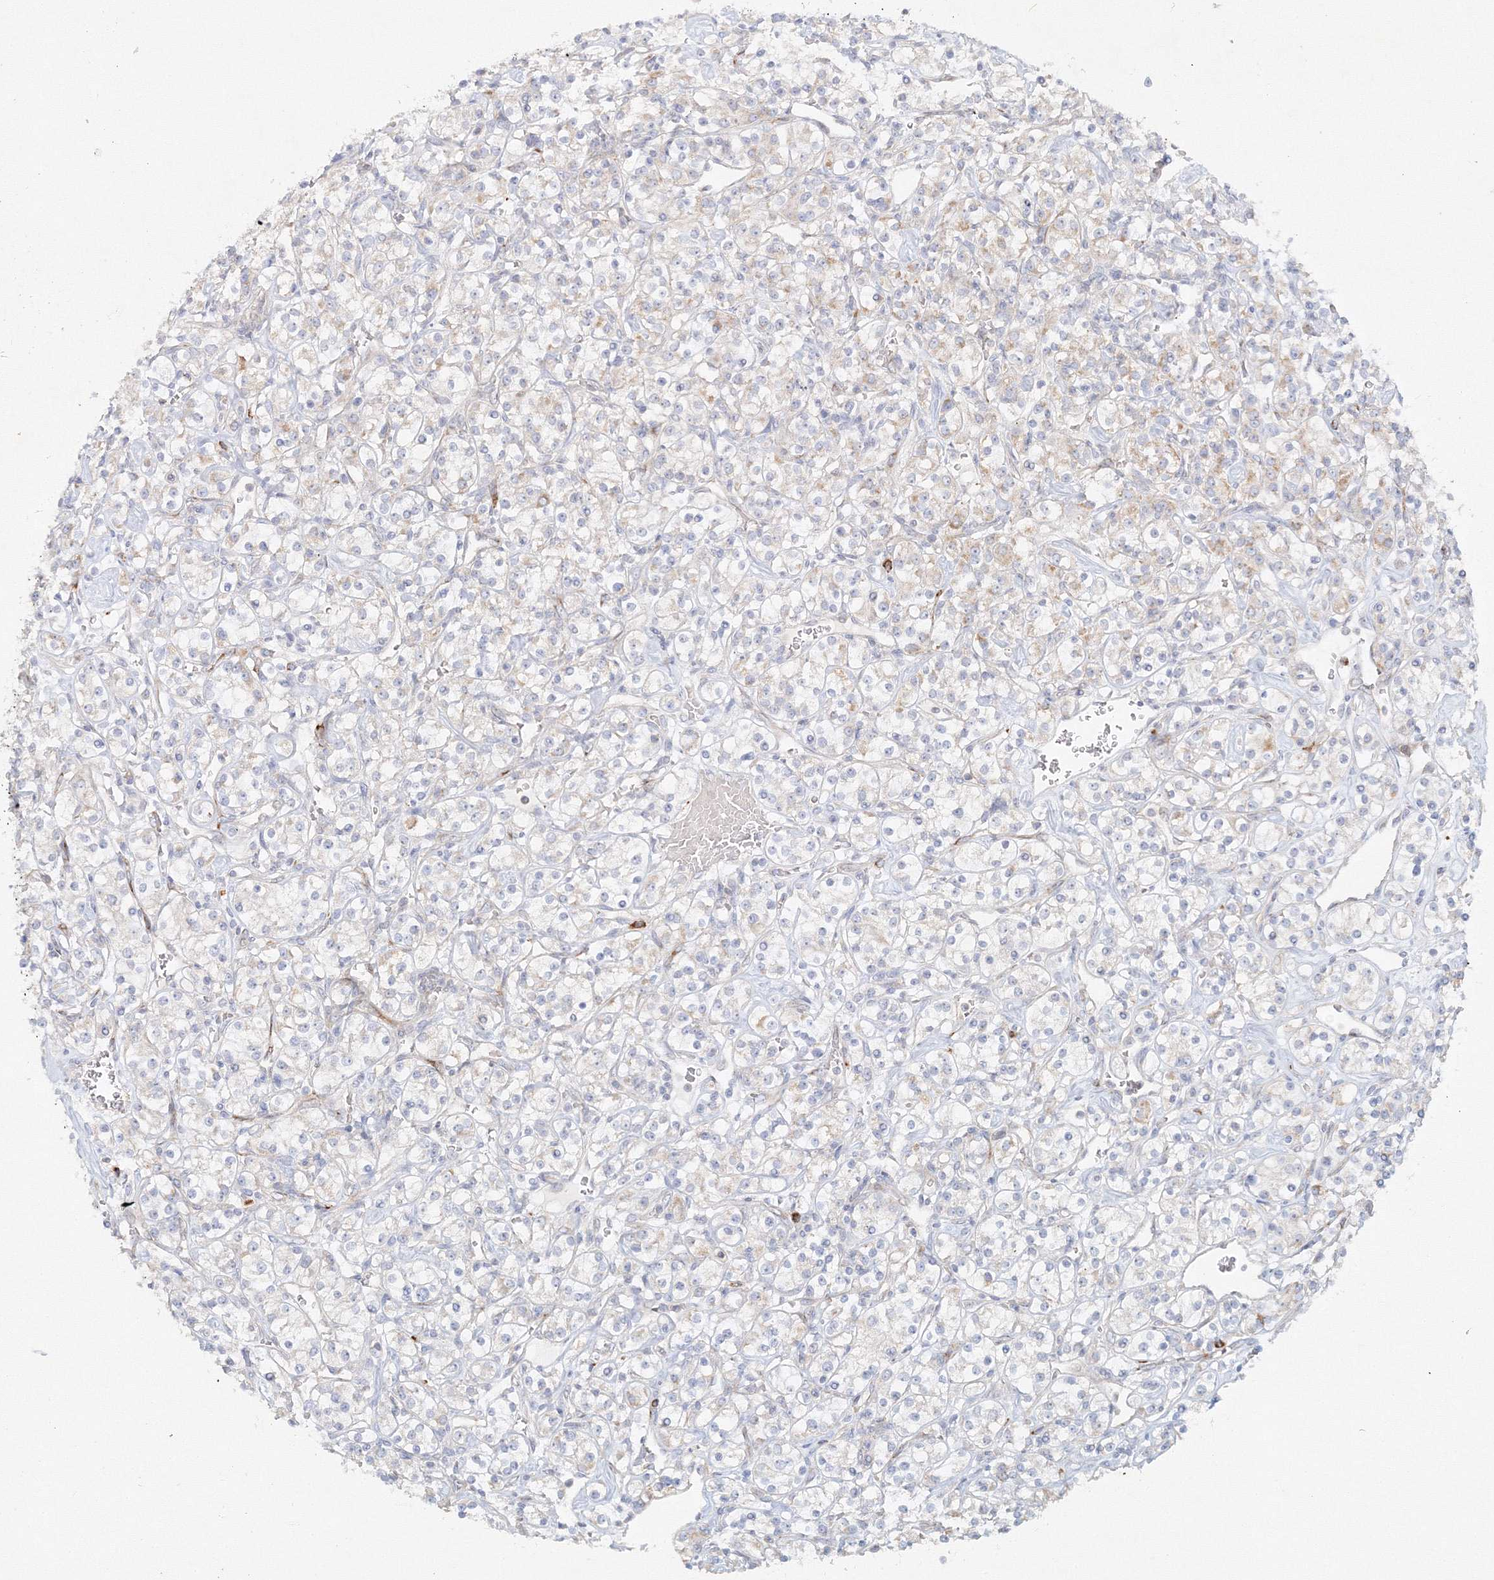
{"staining": {"intensity": "negative", "quantity": "none", "location": "none"}, "tissue": "renal cancer", "cell_type": "Tumor cells", "image_type": "cancer", "snomed": [{"axis": "morphology", "description": "Adenocarcinoma, NOS"}, {"axis": "topography", "description": "Kidney"}], "caption": "Tumor cells show no significant expression in renal cancer.", "gene": "DNAH1", "patient": {"sex": "male", "age": 77}}